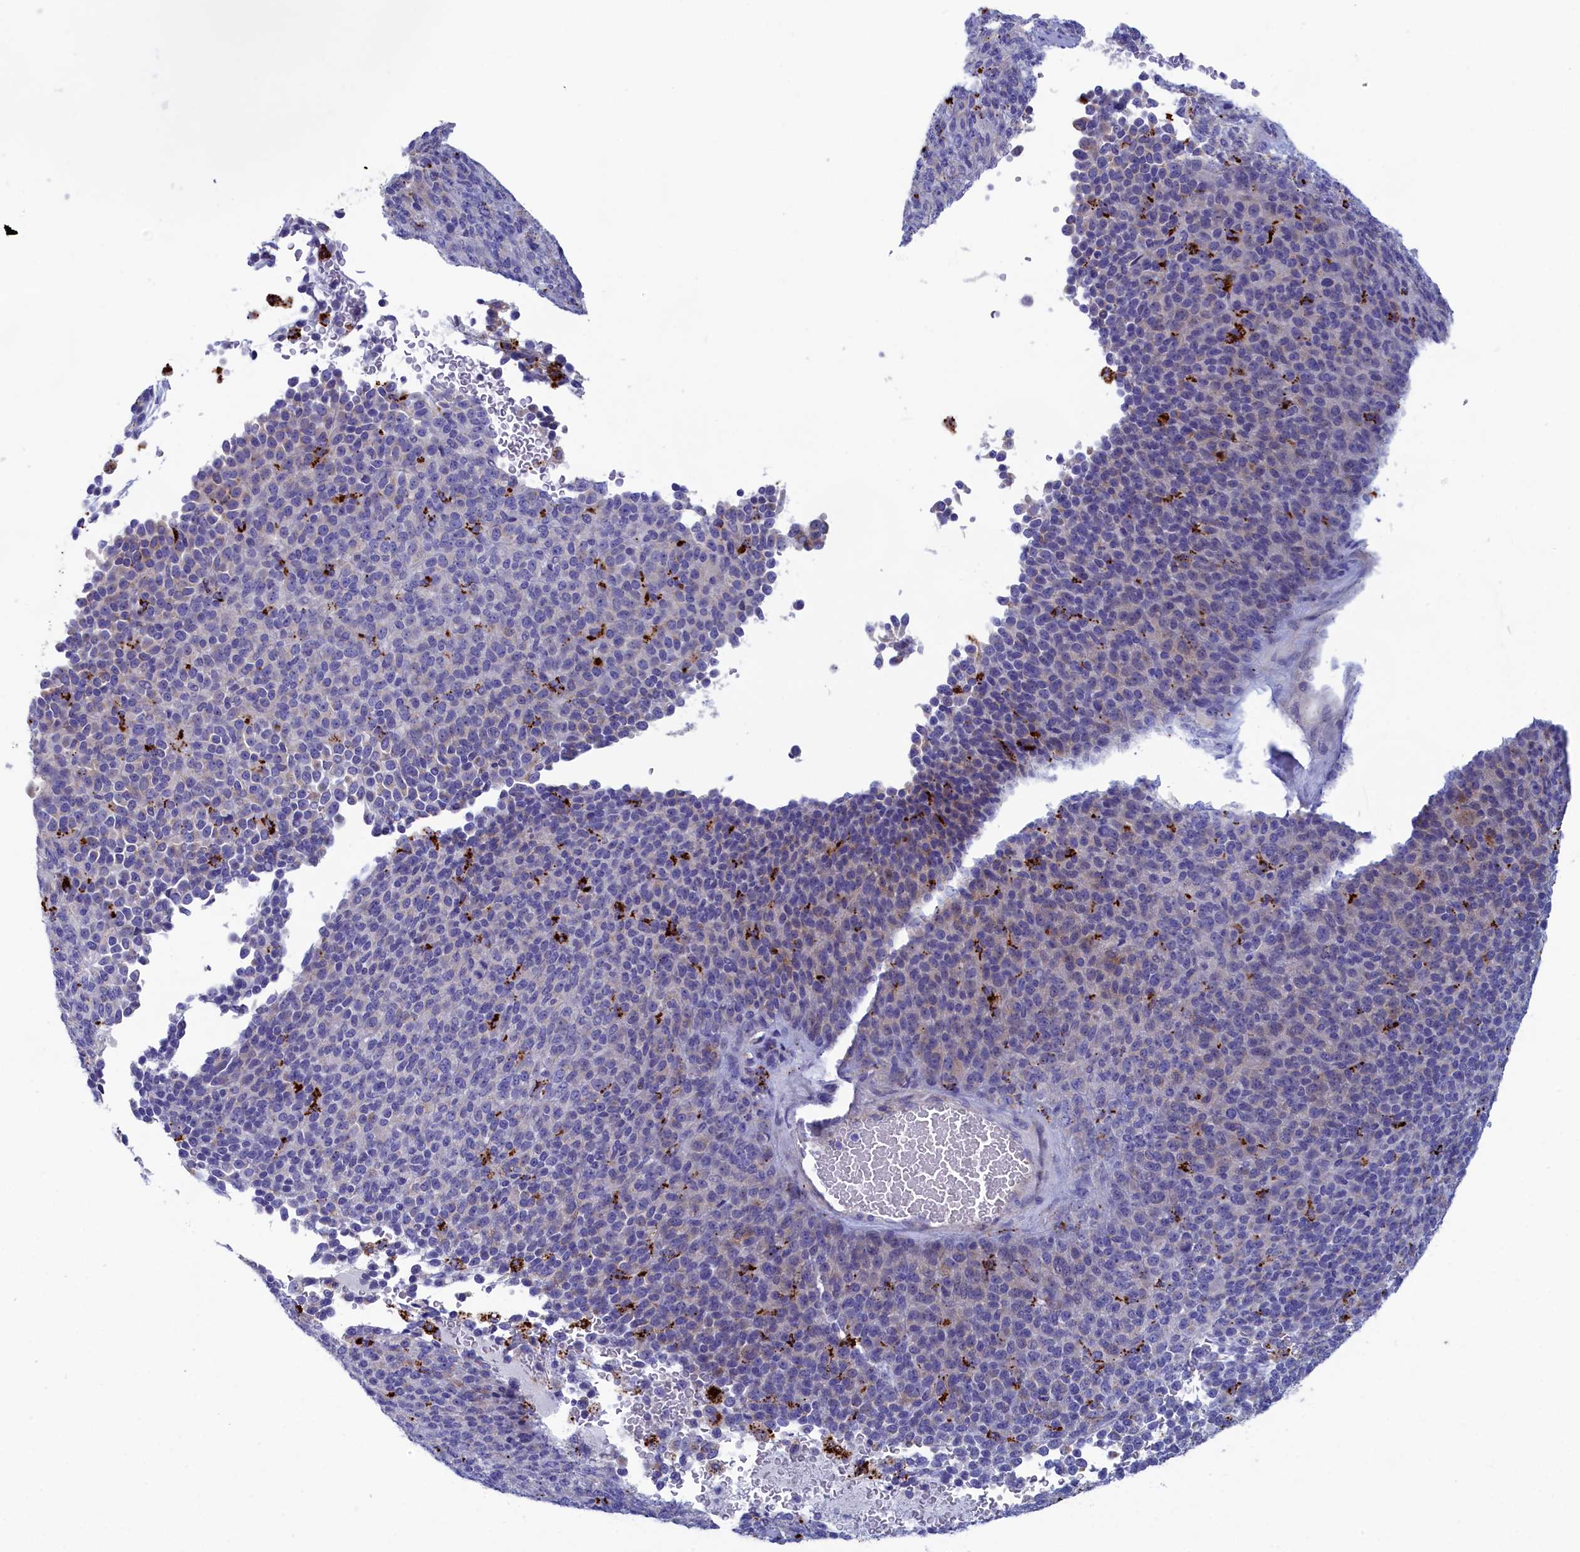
{"staining": {"intensity": "negative", "quantity": "none", "location": "none"}, "tissue": "melanoma", "cell_type": "Tumor cells", "image_type": "cancer", "snomed": [{"axis": "morphology", "description": "Malignant melanoma, Metastatic site"}, {"axis": "topography", "description": "Brain"}], "caption": "There is no significant staining in tumor cells of melanoma.", "gene": "WDR6", "patient": {"sex": "female", "age": 56}}